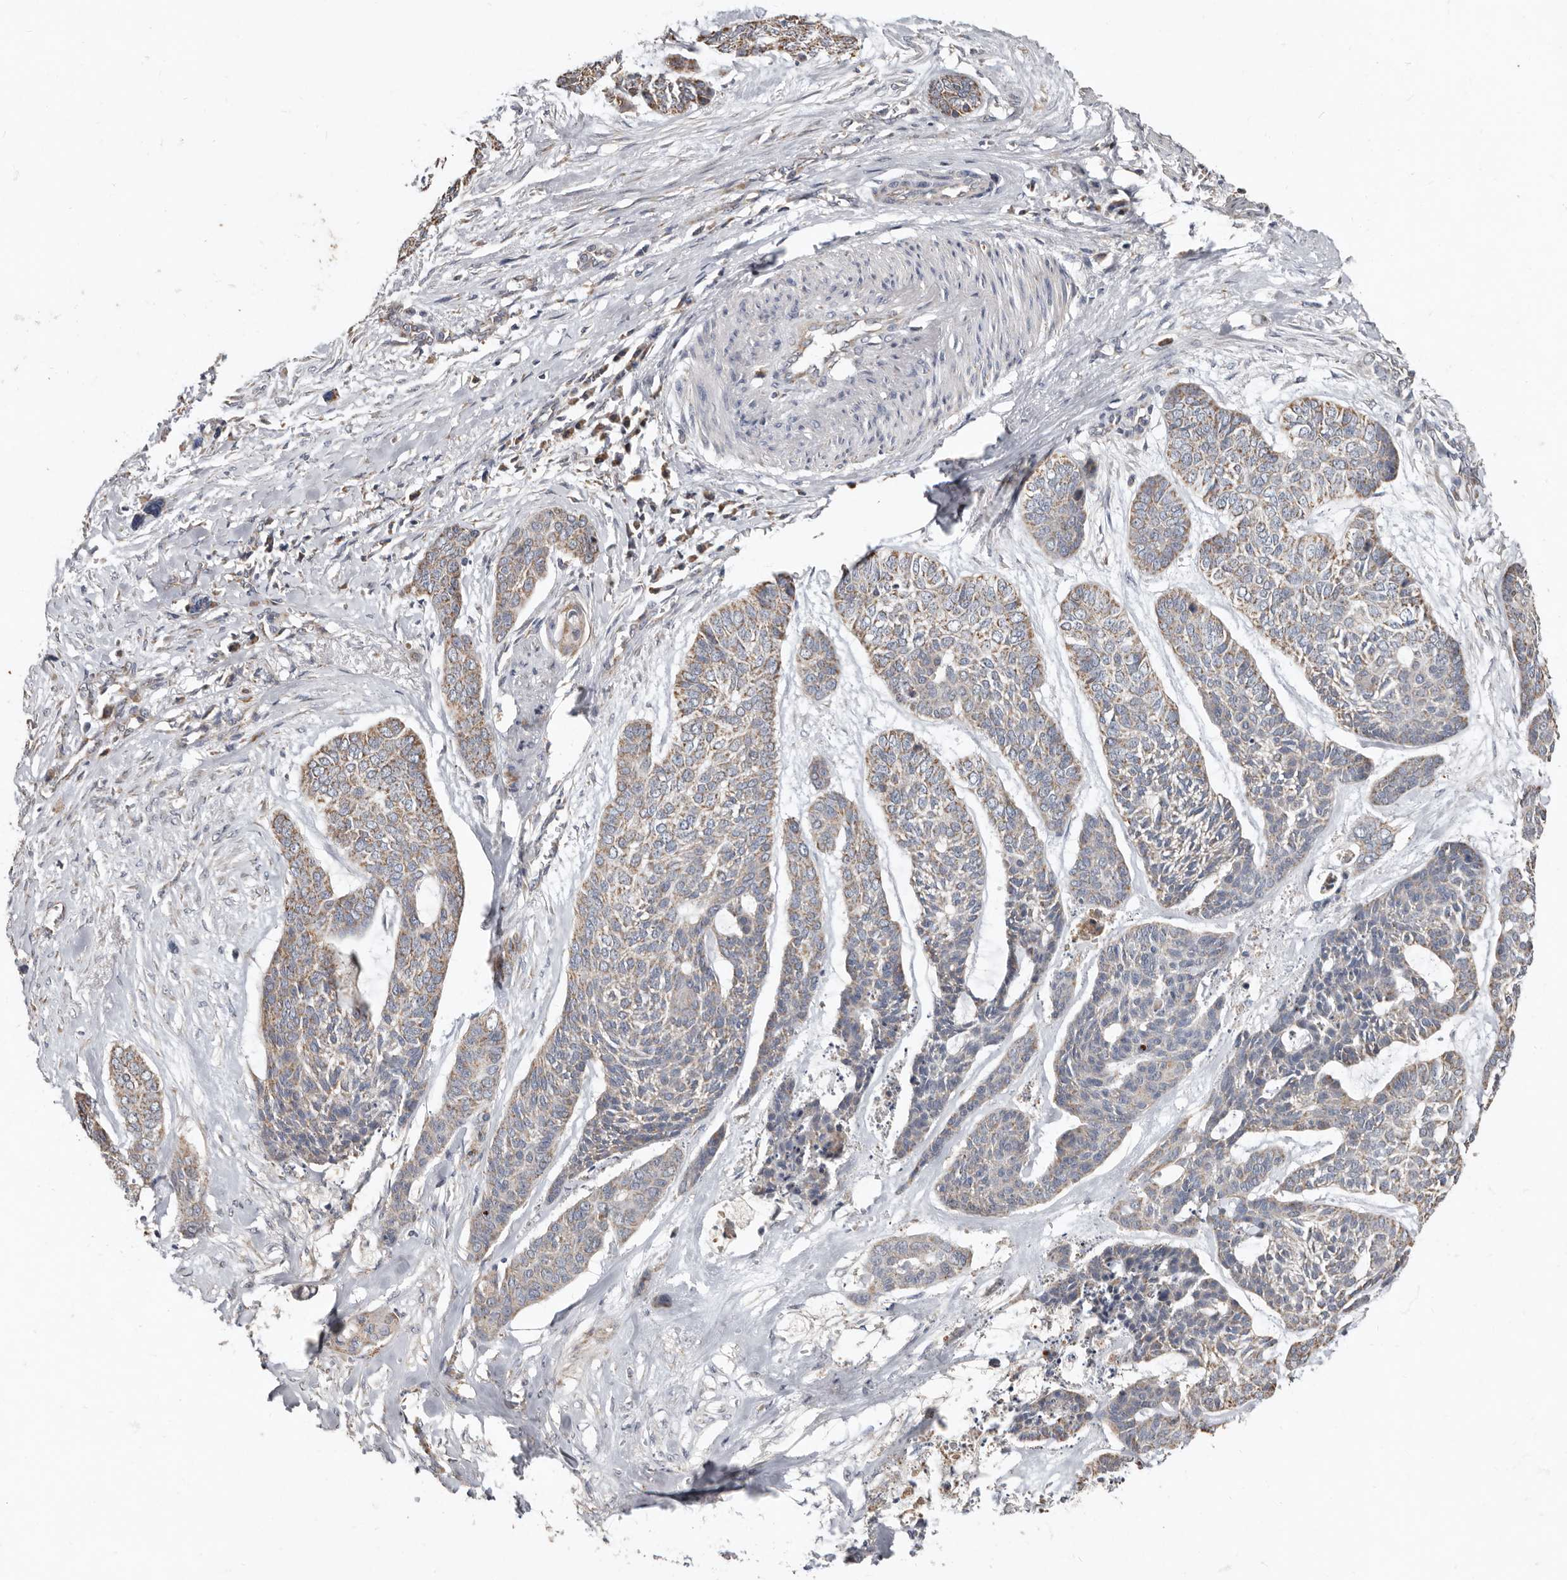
{"staining": {"intensity": "weak", "quantity": "25%-75%", "location": "cytoplasmic/membranous"}, "tissue": "skin cancer", "cell_type": "Tumor cells", "image_type": "cancer", "snomed": [{"axis": "morphology", "description": "Basal cell carcinoma"}, {"axis": "topography", "description": "Skin"}], "caption": "This is a histology image of IHC staining of skin cancer, which shows weak staining in the cytoplasmic/membranous of tumor cells.", "gene": "KIF26B", "patient": {"sex": "female", "age": 64}}